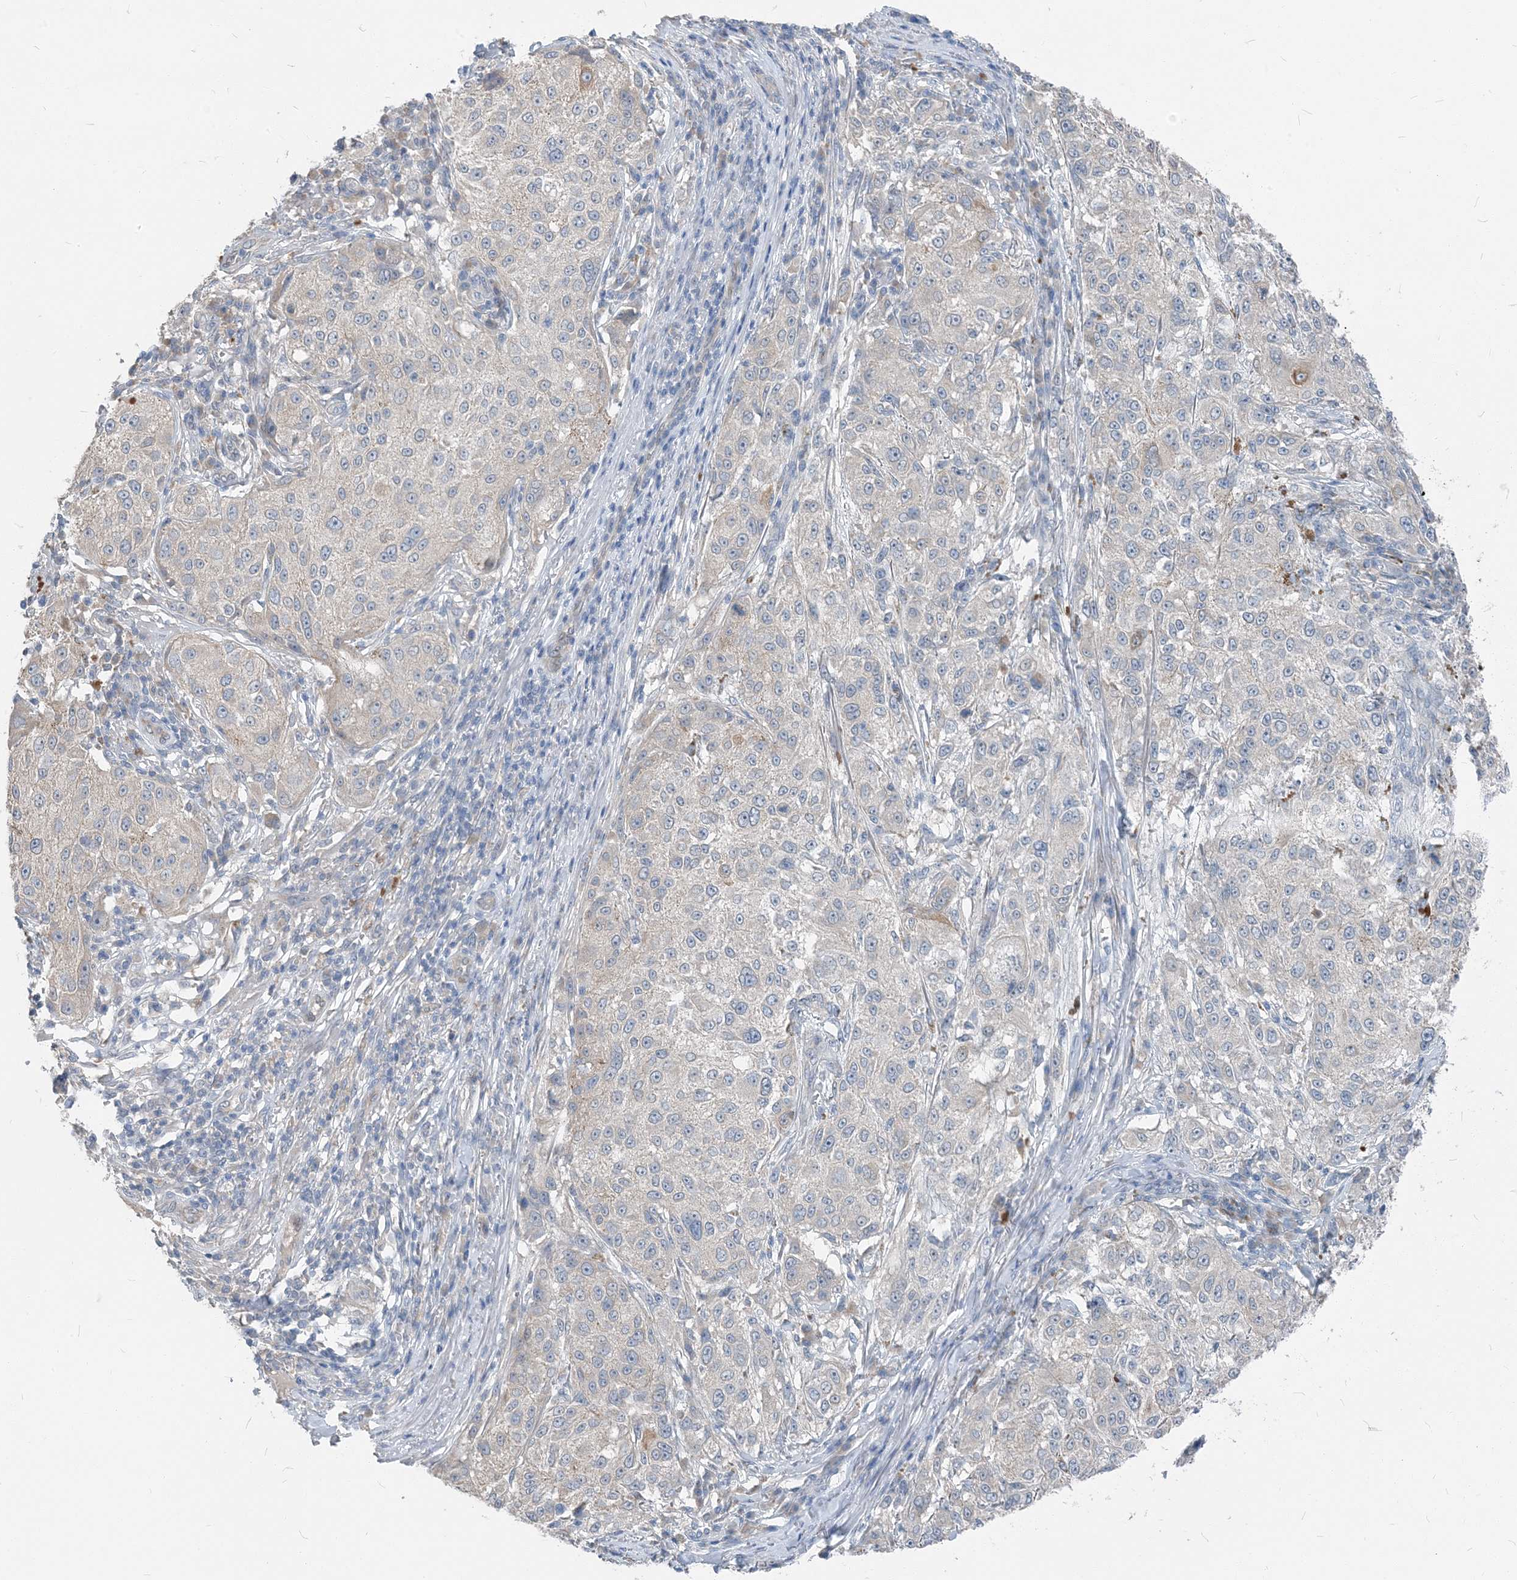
{"staining": {"intensity": "negative", "quantity": "none", "location": "none"}, "tissue": "melanoma", "cell_type": "Tumor cells", "image_type": "cancer", "snomed": [{"axis": "morphology", "description": "Necrosis, NOS"}, {"axis": "morphology", "description": "Malignant melanoma, NOS"}, {"axis": "topography", "description": "Skin"}], "caption": "This is an immunohistochemistry image of melanoma. There is no staining in tumor cells.", "gene": "NCOA7", "patient": {"sex": "female", "age": 87}}